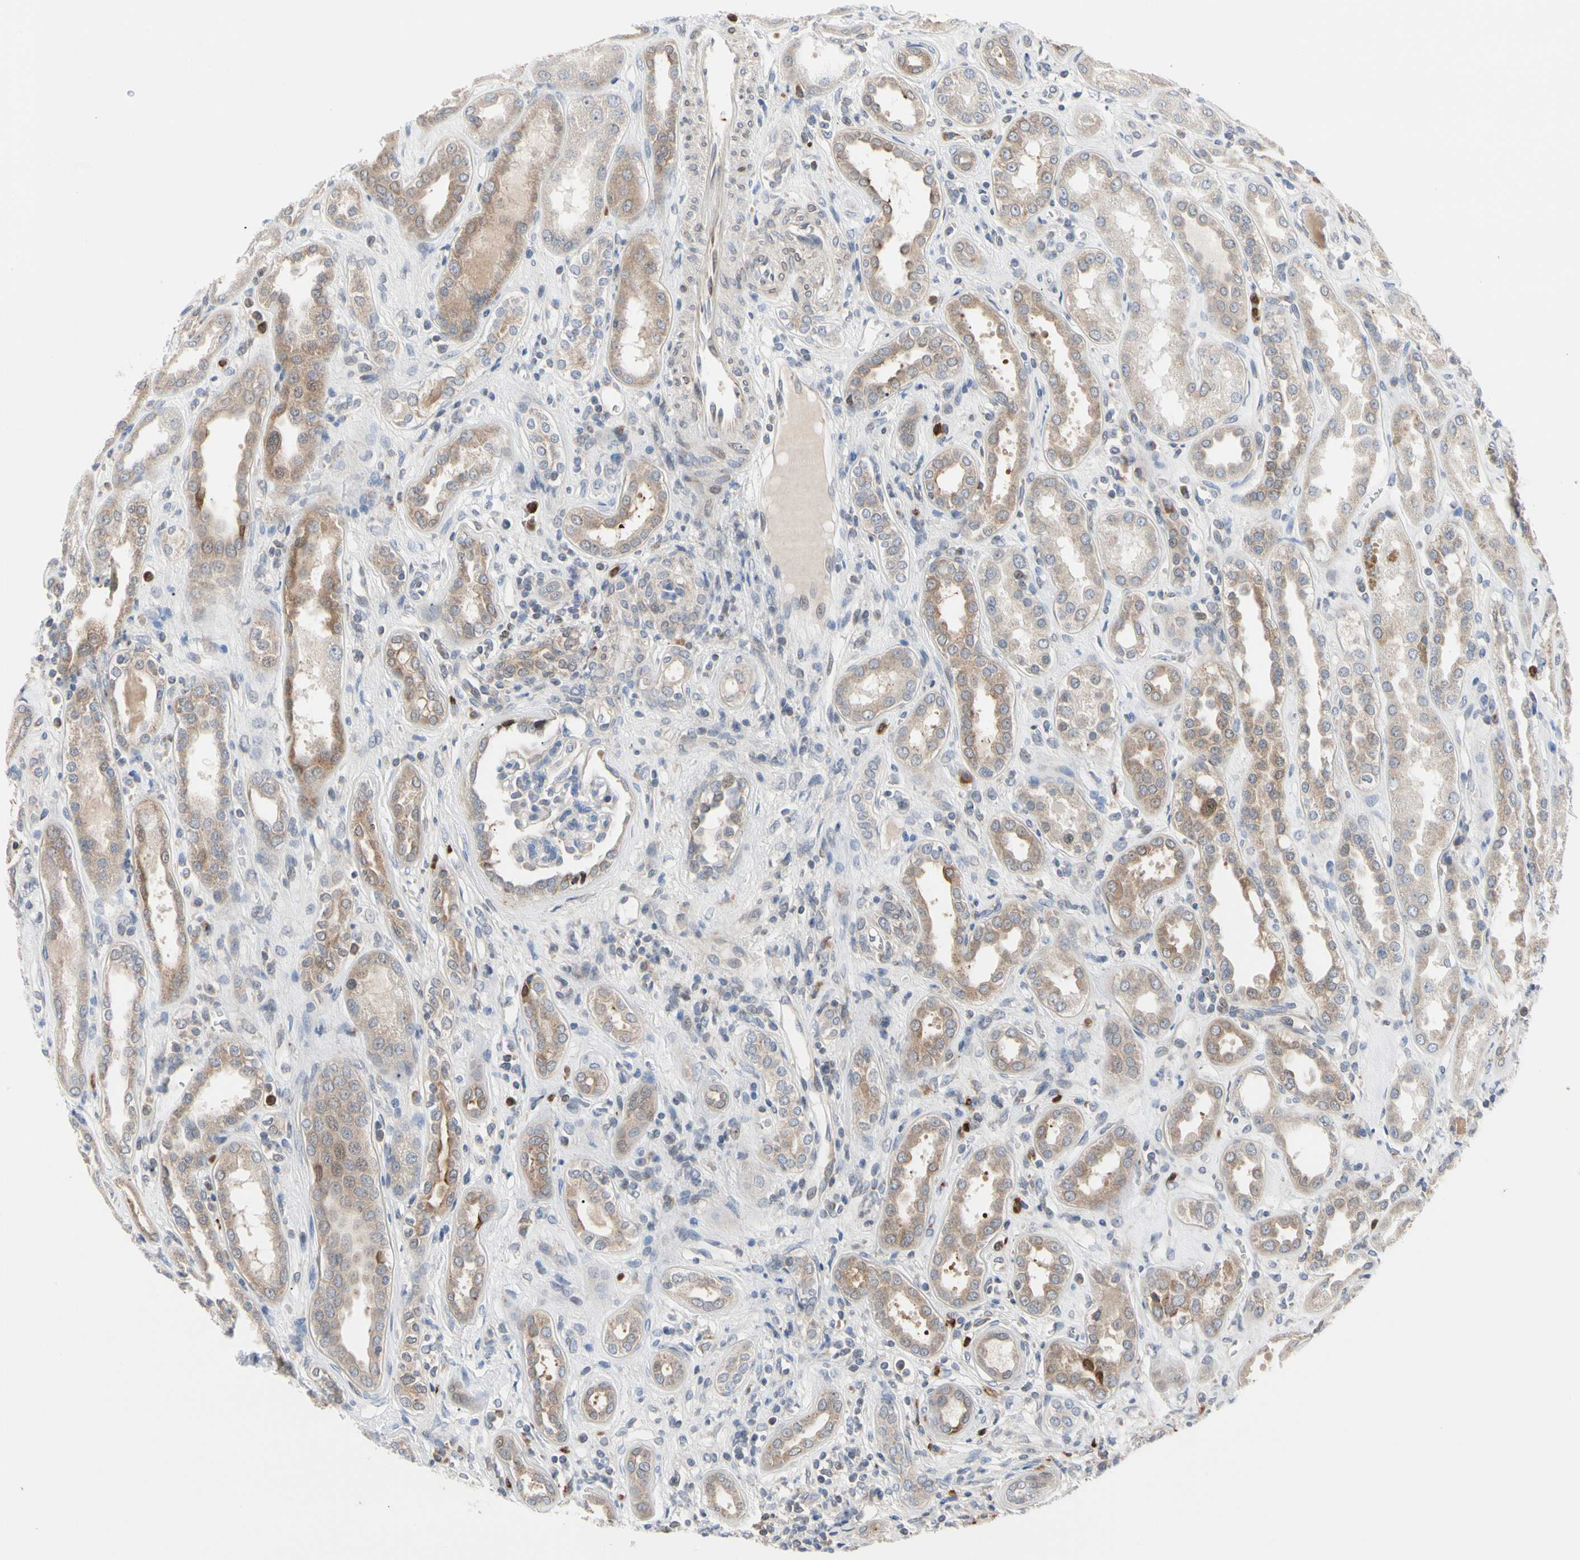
{"staining": {"intensity": "weak", "quantity": "<25%", "location": "cytoplasmic/membranous"}, "tissue": "kidney", "cell_type": "Cells in glomeruli", "image_type": "normal", "snomed": [{"axis": "morphology", "description": "Normal tissue, NOS"}, {"axis": "topography", "description": "Kidney"}], "caption": "DAB (3,3'-diaminobenzidine) immunohistochemical staining of unremarkable kidney demonstrates no significant staining in cells in glomeruli.", "gene": "MCL1", "patient": {"sex": "male", "age": 59}}